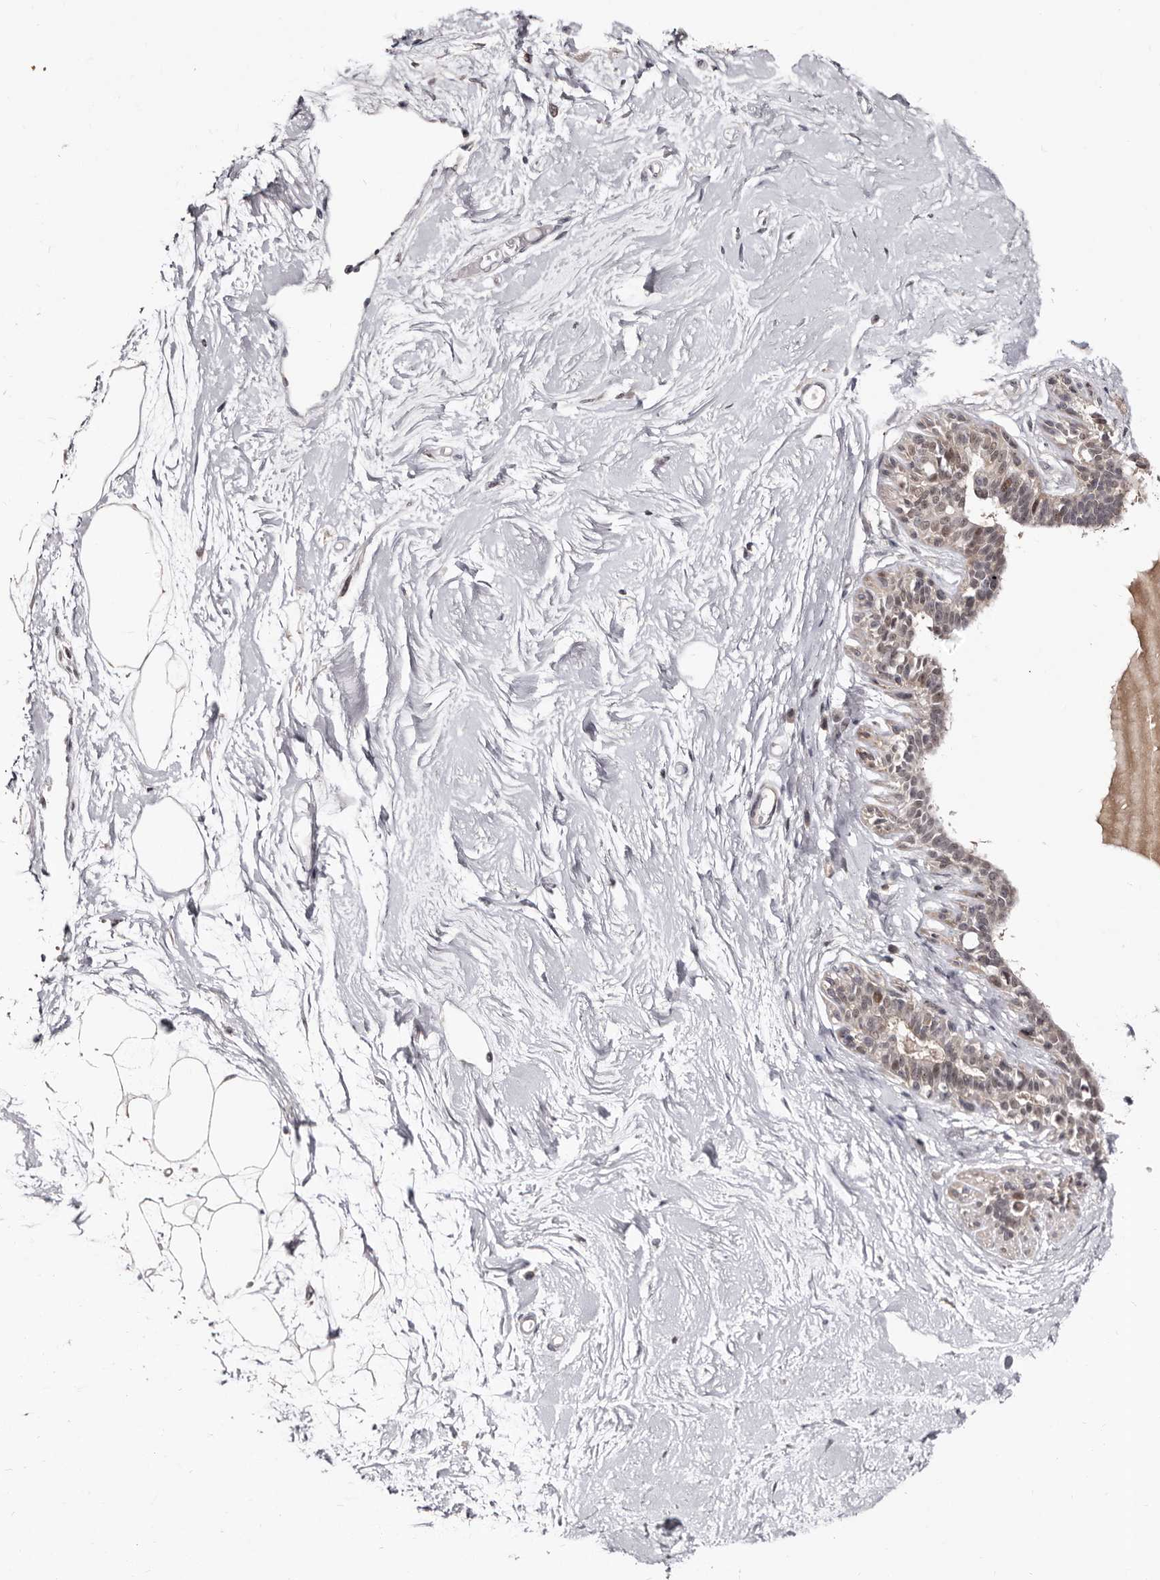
{"staining": {"intensity": "negative", "quantity": "none", "location": "none"}, "tissue": "breast", "cell_type": "Adipocytes", "image_type": "normal", "snomed": [{"axis": "morphology", "description": "Normal tissue, NOS"}, {"axis": "topography", "description": "Breast"}], "caption": "The immunohistochemistry (IHC) histopathology image has no significant staining in adipocytes of breast.", "gene": "PHF20L1", "patient": {"sex": "female", "age": 45}}